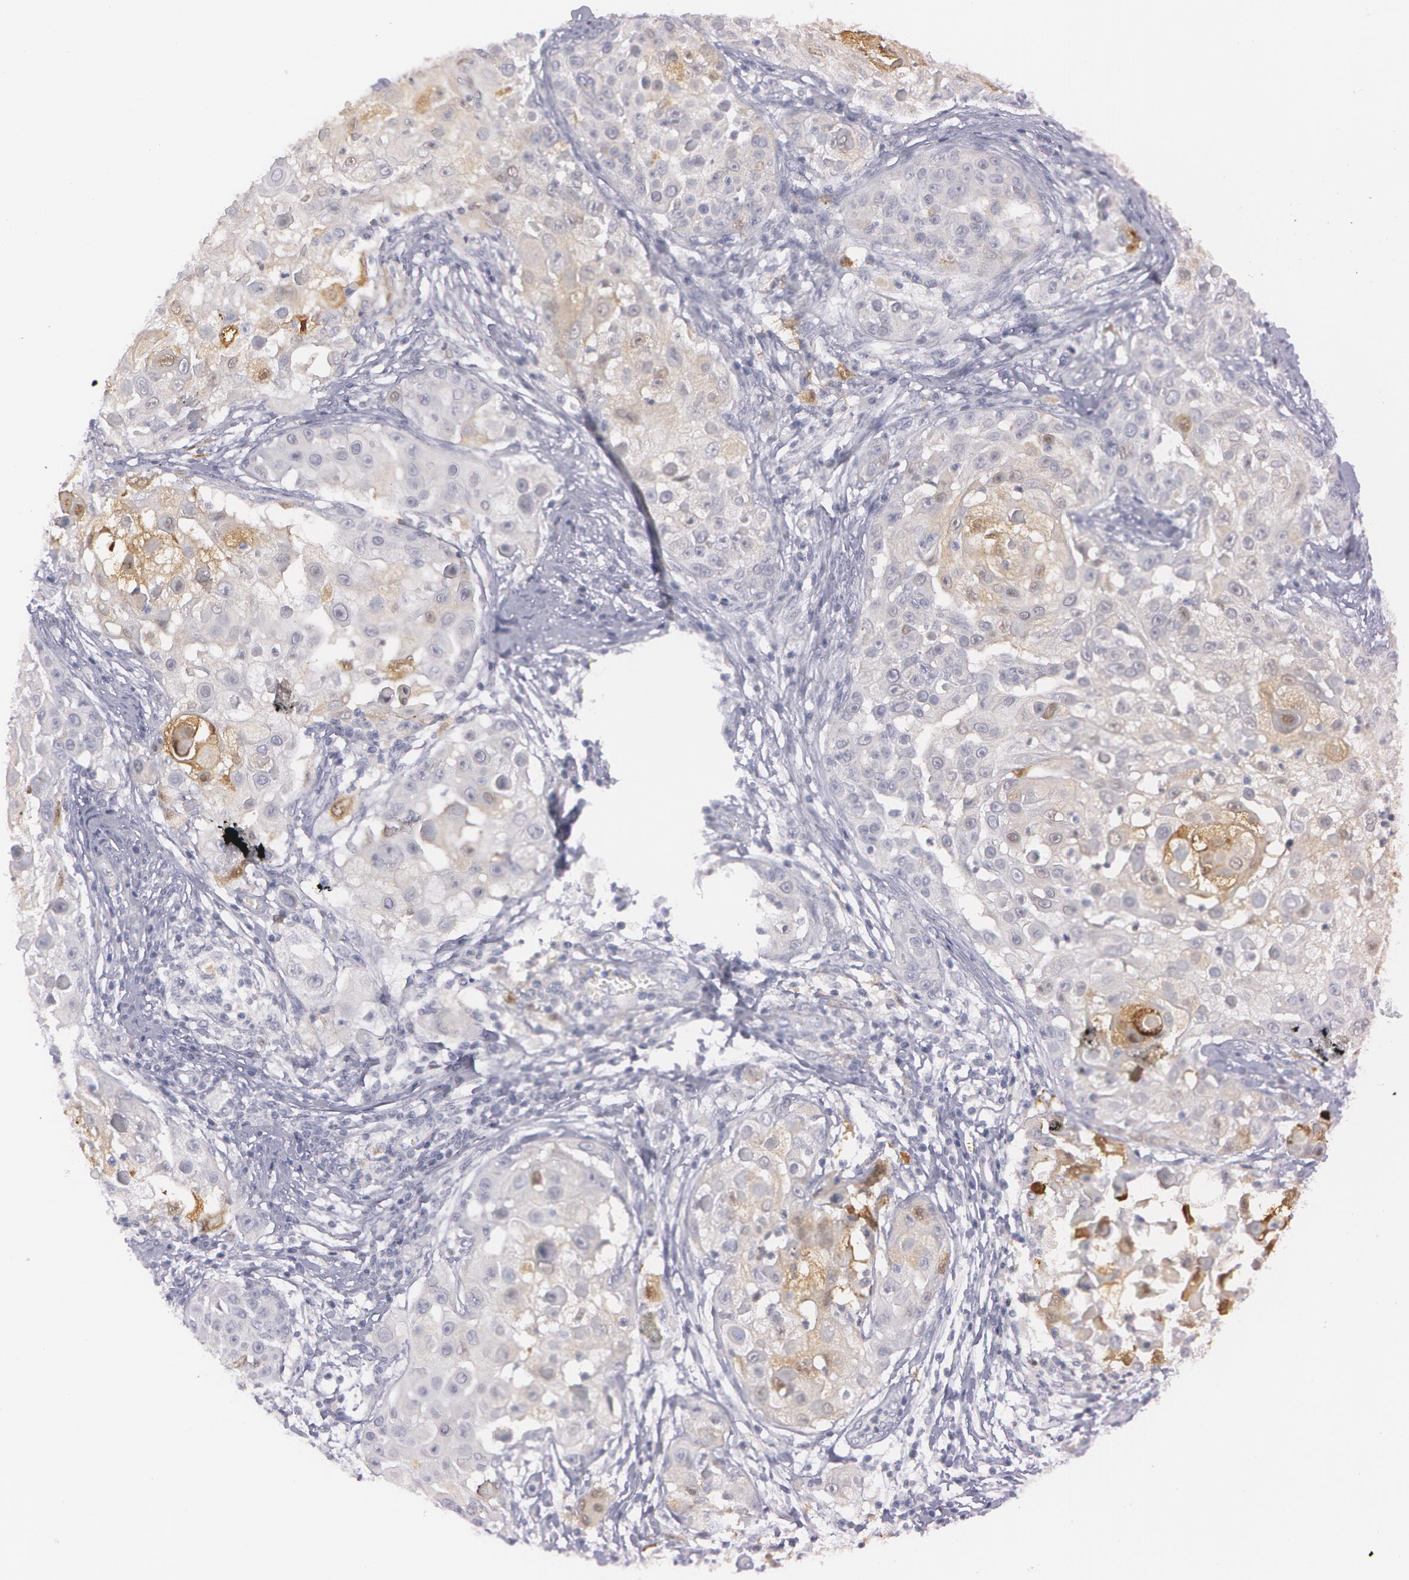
{"staining": {"intensity": "weak", "quantity": "<25%", "location": "cytoplasmic/membranous"}, "tissue": "skin cancer", "cell_type": "Tumor cells", "image_type": "cancer", "snomed": [{"axis": "morphology", "description": "Squamous cell carcinoma, NOS"}, {"axis": "topography", "description": "Skin"}], "caption": "DAB (3,3'-diaminobenzidine) immunohistochemical staining of human squamous cell carcinoma (skin) reveals no significant positivity in tumor cells. The staining is performed using DAB (3,3'-diaminobenzidine) brown chromogen with nuclei counter-stained in using hematoxylin.", "gene": "IL1RN", "patient": {"sex": "female", "age": 57}}